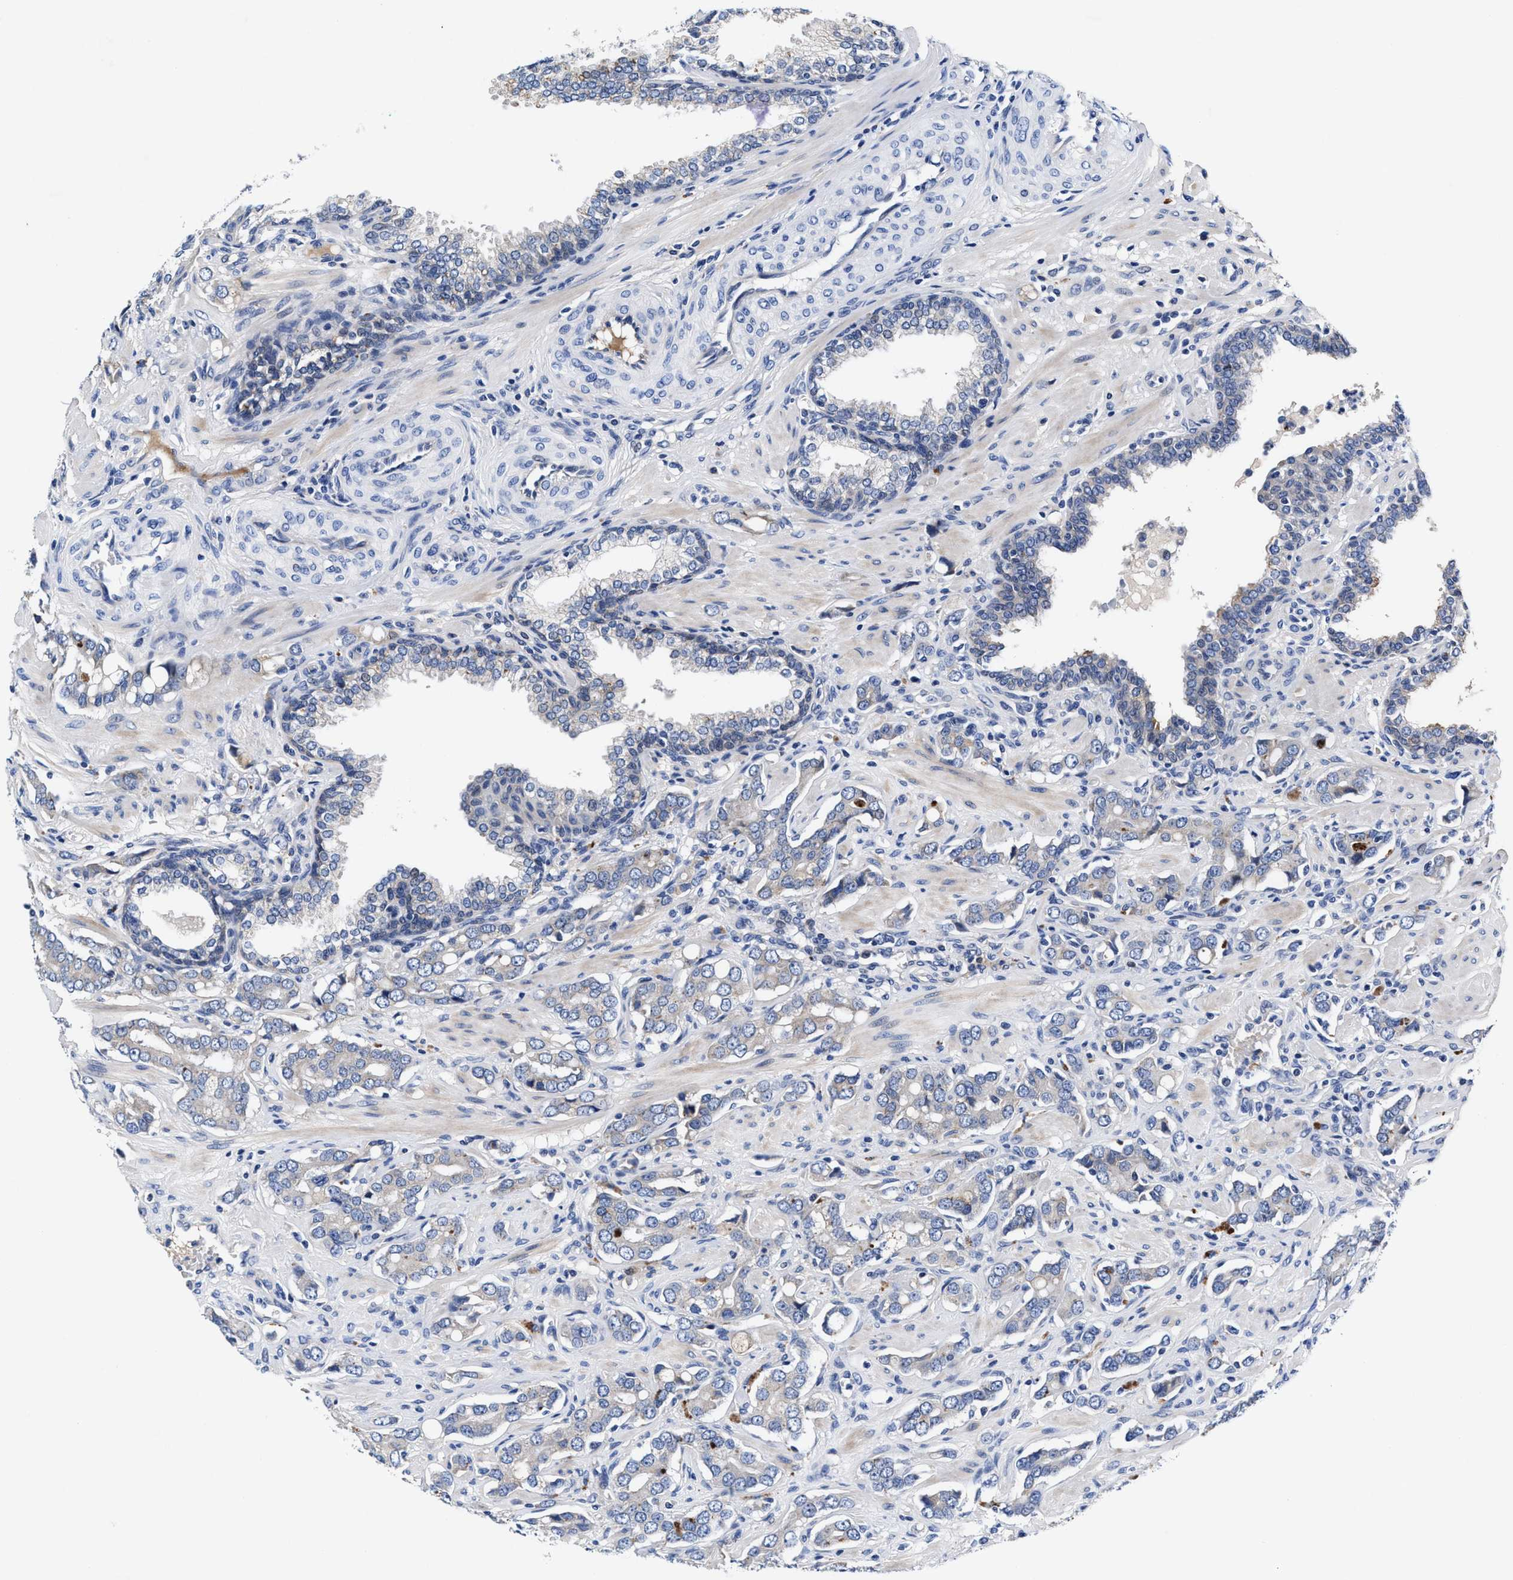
{"staining": {"intensity": "negative", "quantity": "none", "location": "none"}, "tissue": "prostate cancer", "cell_type": "Tumor cells", "image_type": "cancer", "snomed": [{"axis": "morphology", "description": "Adenocarcinoma, High grade"}, {"axis": "topography", "description": "Prostate"}], "caption": "Immunohistochemistry photomicrograph of human prostate adenocarcinoma (high-grade) stained for a protein (brown), which shows no expression in tumor cells.", "gene": "DHRS13", "patient": {"sex": "male", "age": 52}}